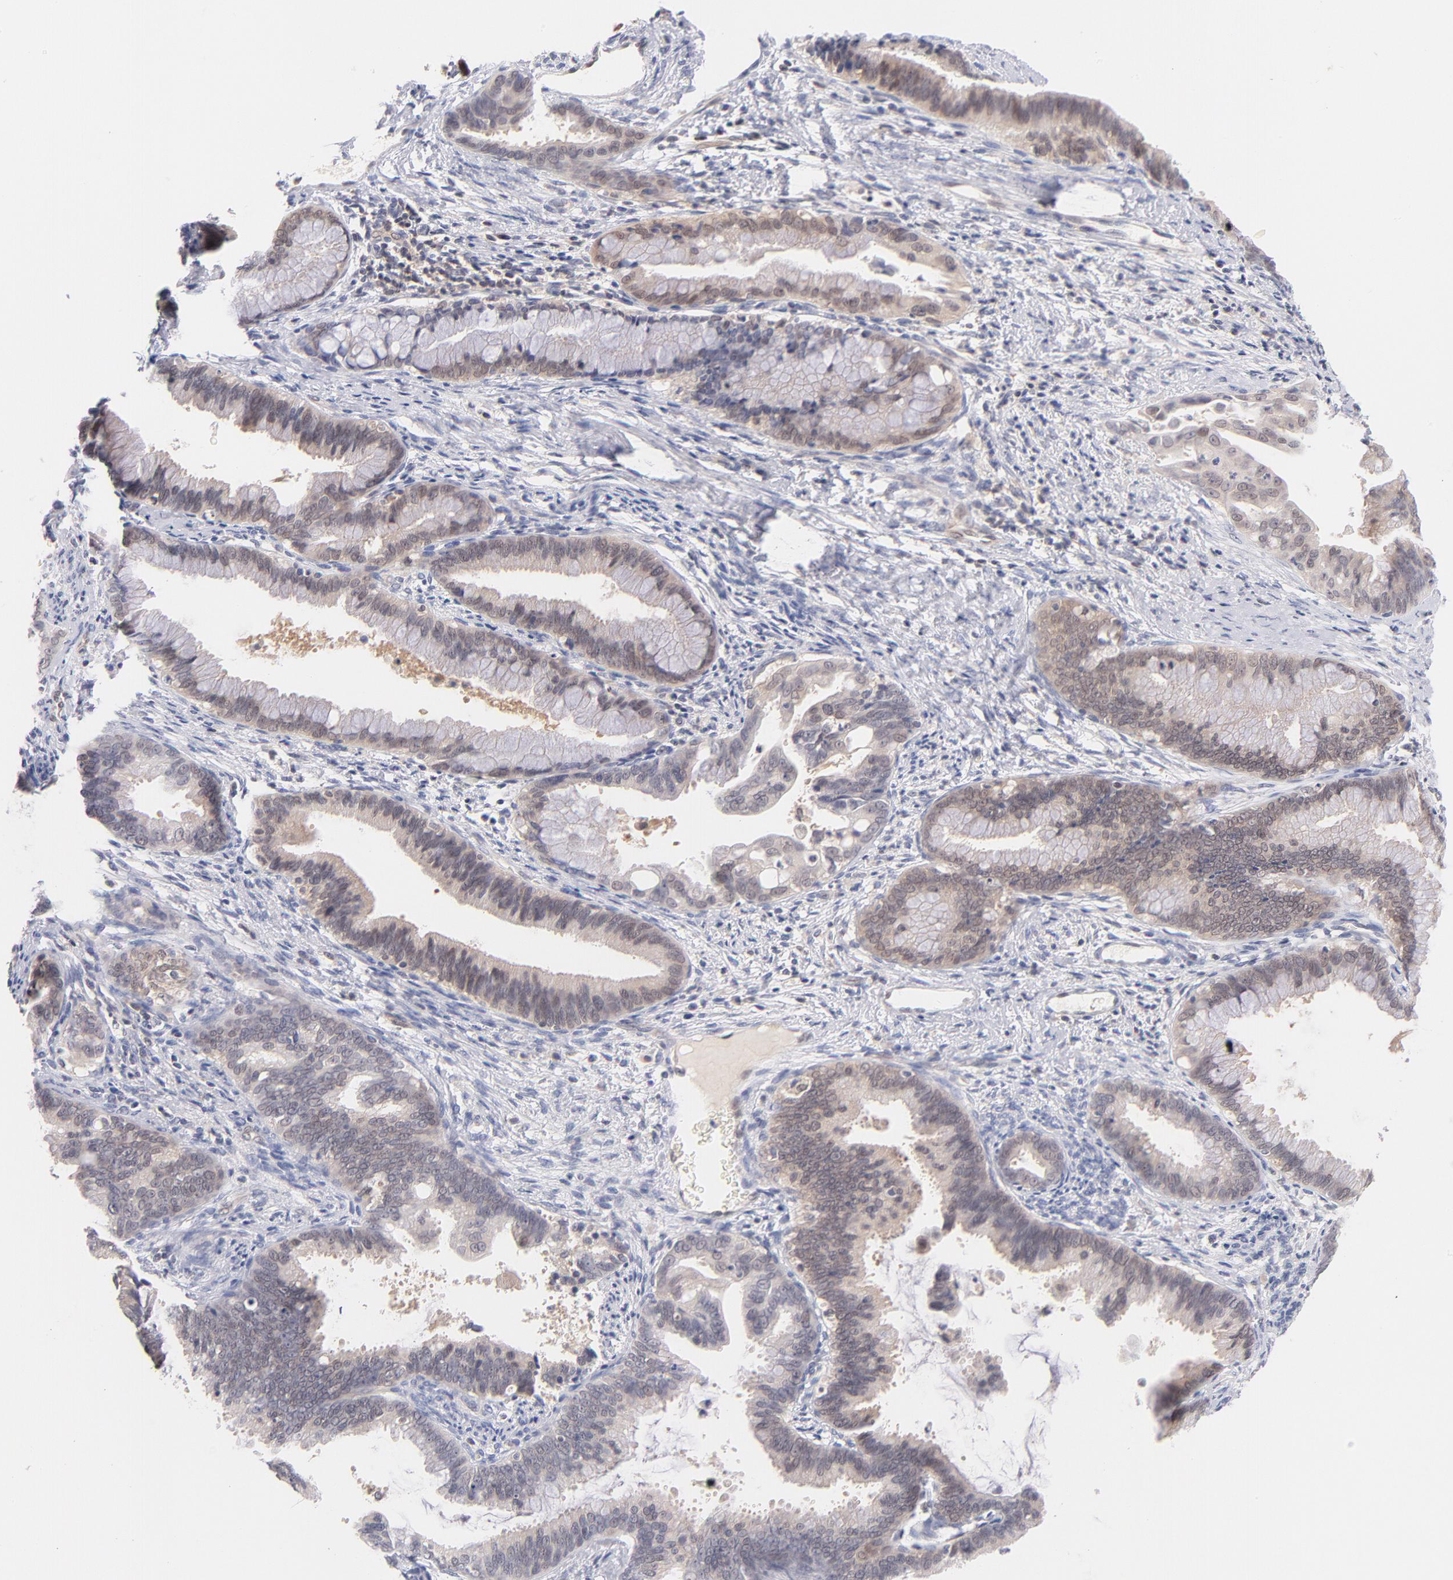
{"staining": {"intensity": "weak", "quantity": ">75%", "location": "cytoplasmic/membranous"}, "tissue": "cervical cancer", "cell_type": "Tumor cells", "image_type": "cancer", "snomed": [{"axis": "morphology", "description": "Adenocarcinoma, NOS"}, {"axis": "topography", "description": "Cervix"}], "caption": "Cervical adenocarcinoma stained with a protein marker exhibits weak staining in tumor cells.", "gene": "CASP6", "patient": {"sex": "female", "age": 47}}